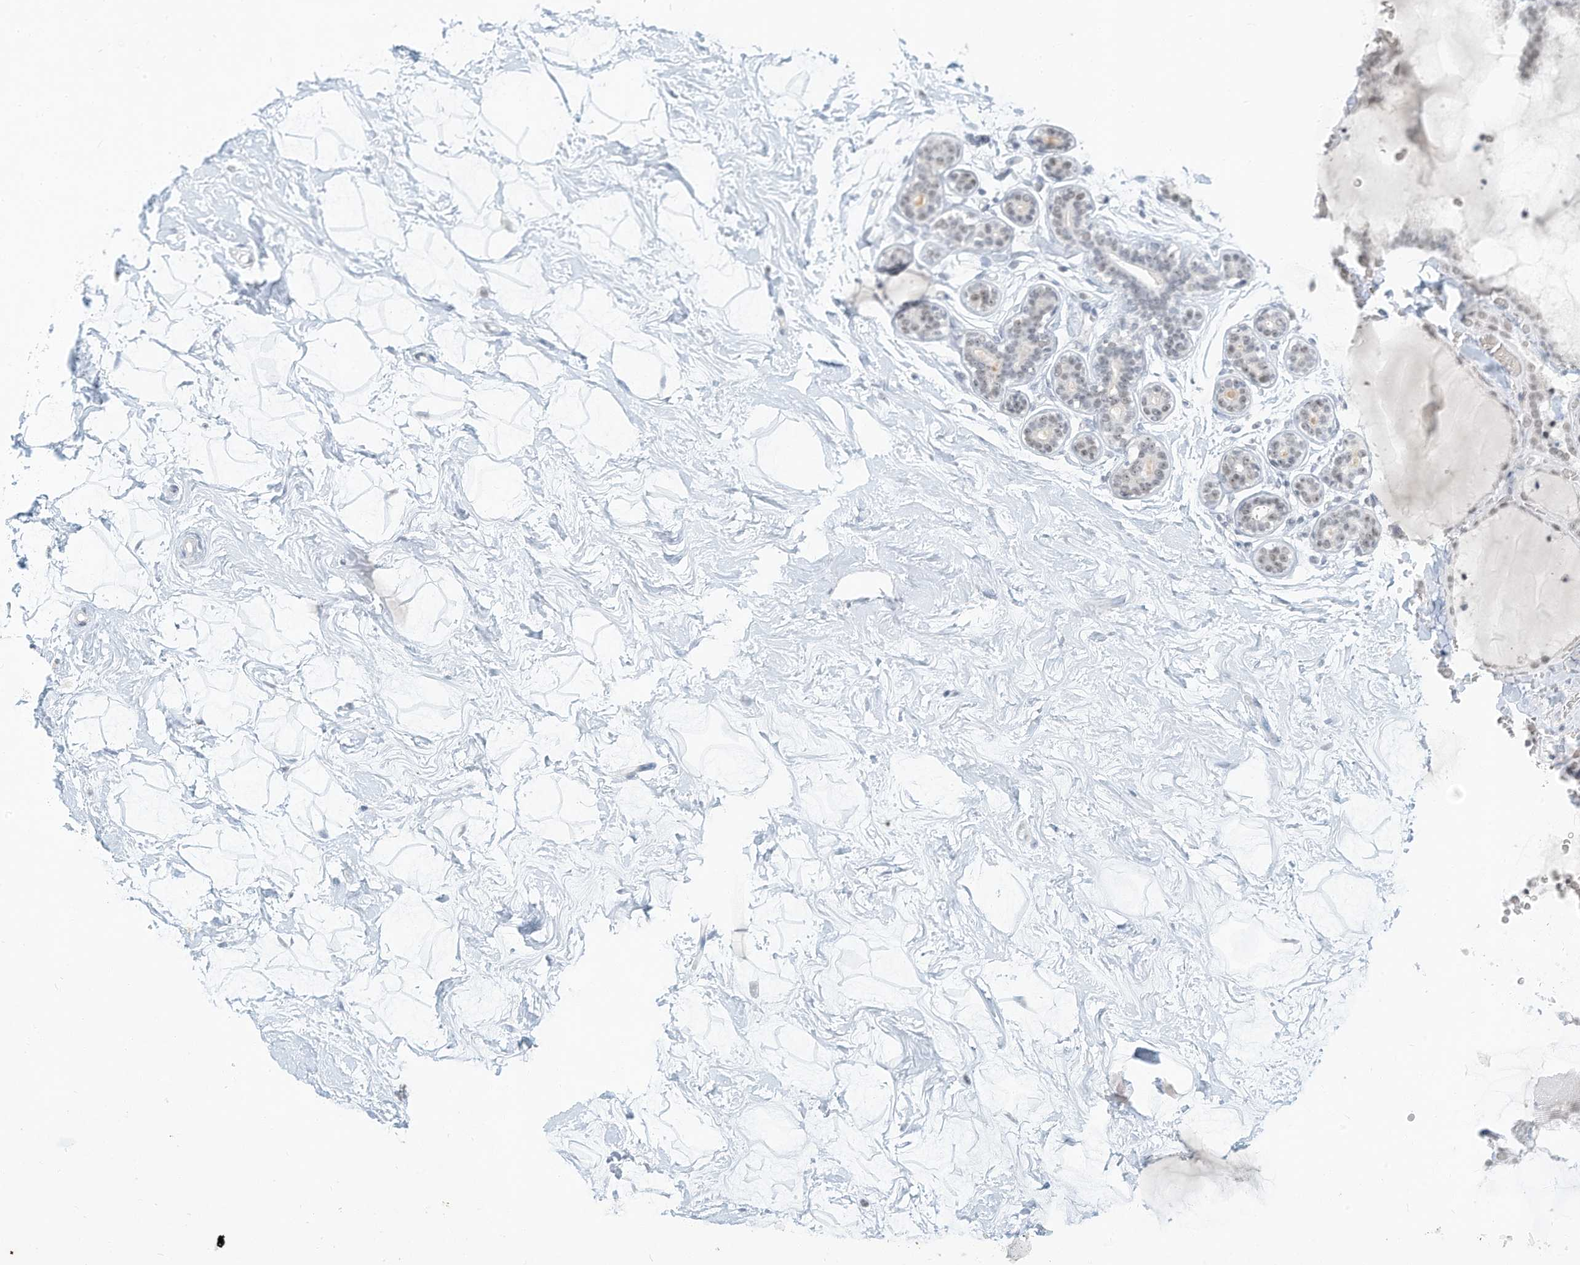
{"staining": {"intensity": "negative", "quantity": "none", "location": "none"}, "tissue": "breast", "cell_type": "Adipocytes", "image_type": "normal", "snomed": [{"axis": "morphology", "description": "Normal tissue, NOS"}, {"axis": "morphology", "description": "Adenoma, NOS"}, {"axis": "topography", "description": "Breast"}], "caption": "This is an immunohistochemistry photomicrograph of unremarkable human breast. There is no expression in adipocytes.", "gene": "PGC", "patient": {"sex": "female", "age": 23}}